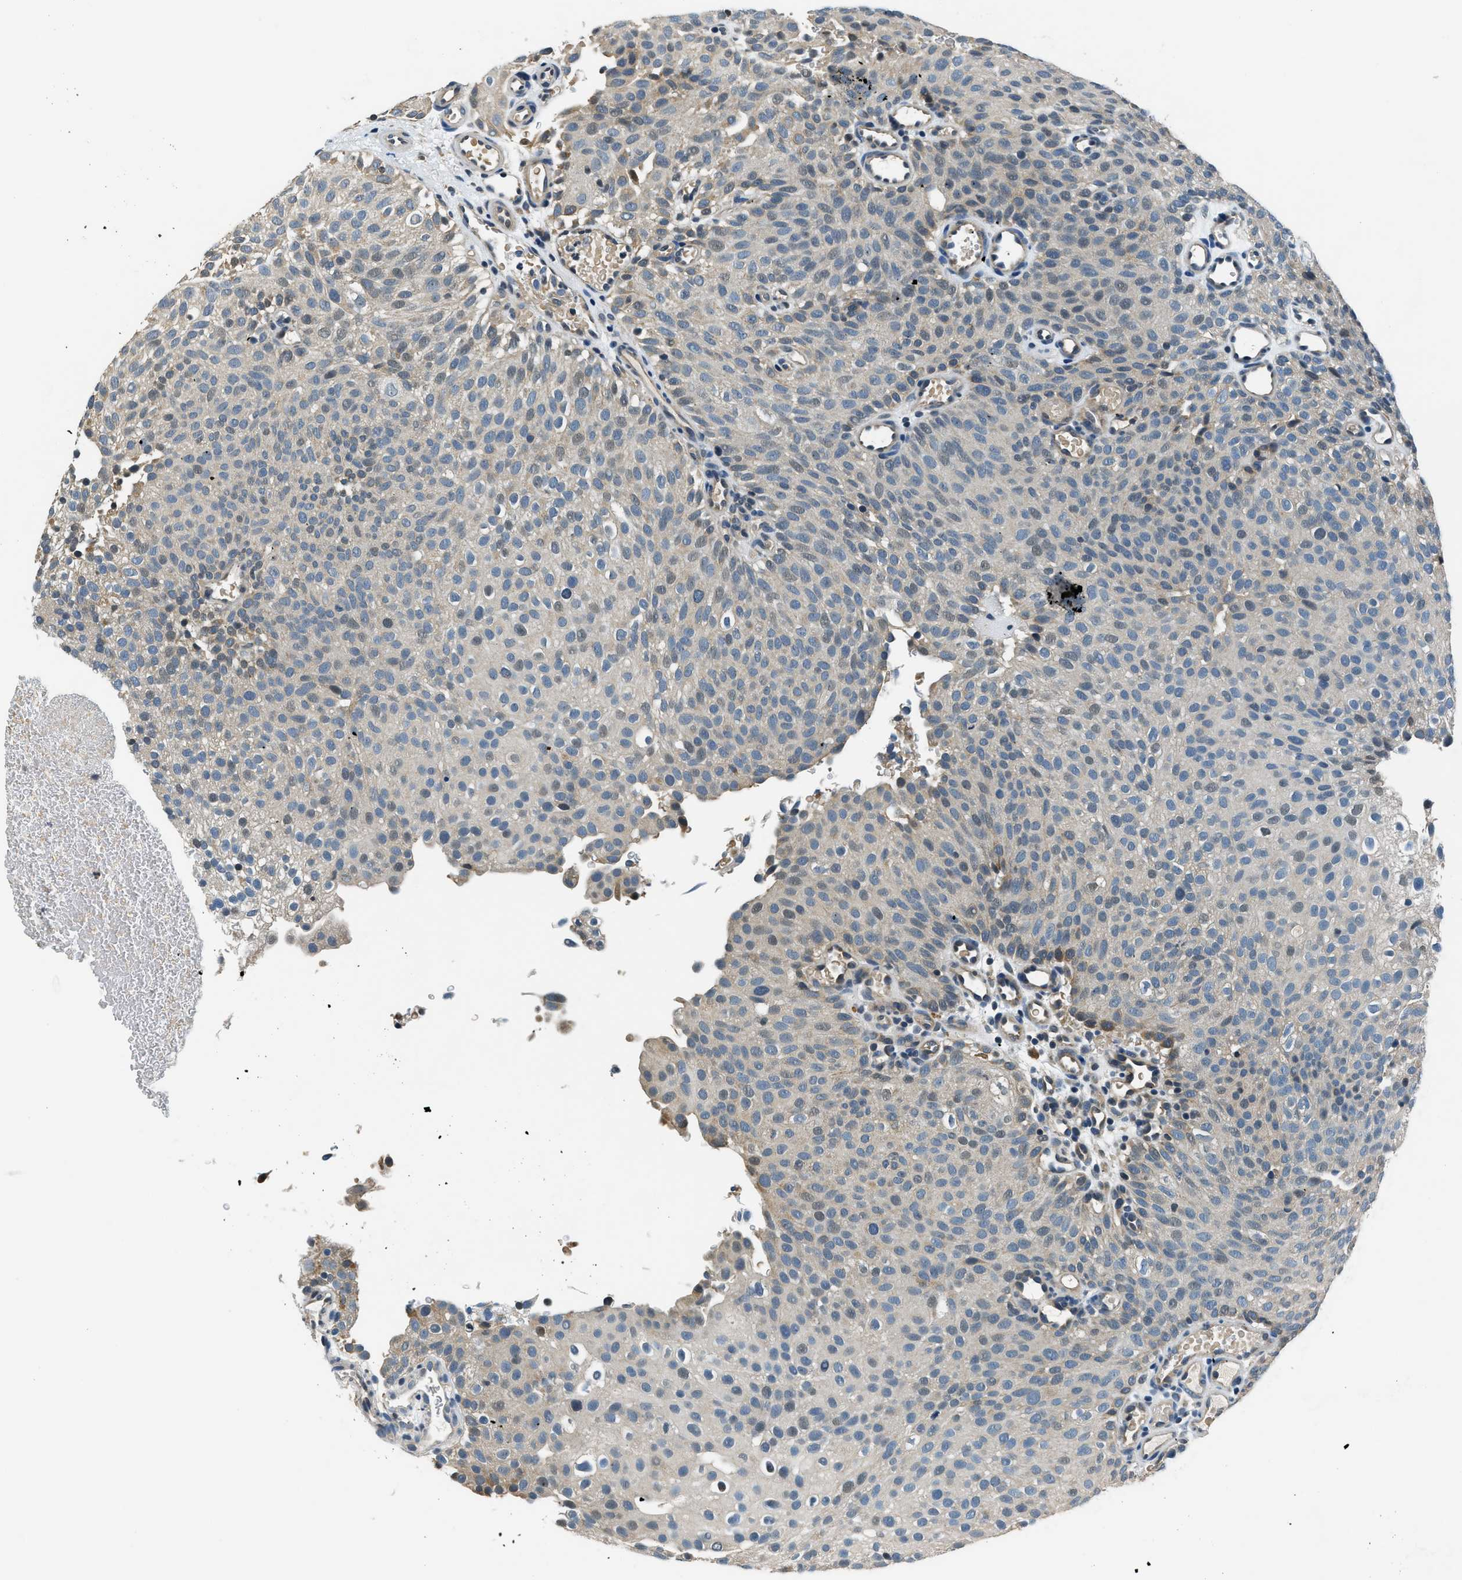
{"staining": {"intensity": "negative", "quantity": "none", "location": "none"}, "tissue": "urothelial cancer", "cell_type": "Tumor cells", "image_type": "cancer", "snomed": [{"axis": "morphology", "description": "Urothelial carcinoma, Low grade"}, {"axis": "topography", "description": "Urinary bladder"}], "caption": "The immunohistochemistry (IHC) micrograph has no significant positivity in tumor cells of urothelial cancer tissue.", "gene": "NME8", "patient": {"sex": "male", "age": 78}}